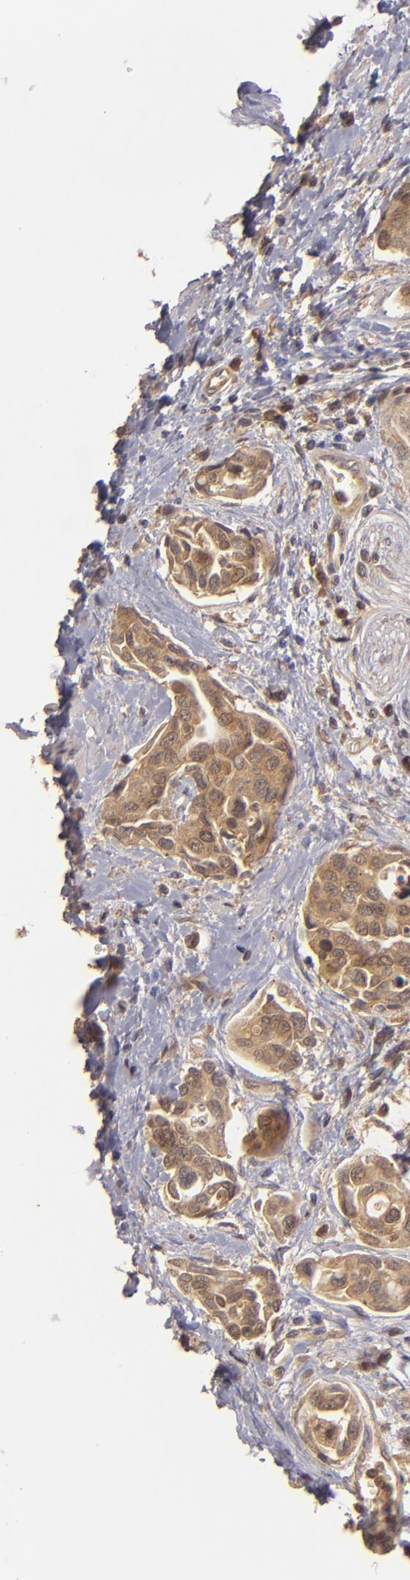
{"staining": {"intensity": "strong", "quantity": ">75%", "location": "cytoplasmic/membranous"}, "tissue": "urothelial cancer", "cell_type": "Tumor cells", "image_type": "cancer", "snomed": [{"axis": "morphology", "description": "Urothelial carcinoma, High grade"}, {"axis": "topography", "description": "Urinary bladder"}], "caption": "Protein expression by immunohistochemistry displays strong cytoplasmic/membranous staining in about >75% of tumor cells in urothelial cancer.", "gene": "PRKCD", "patient": {"sex": "male", "age": 78}}